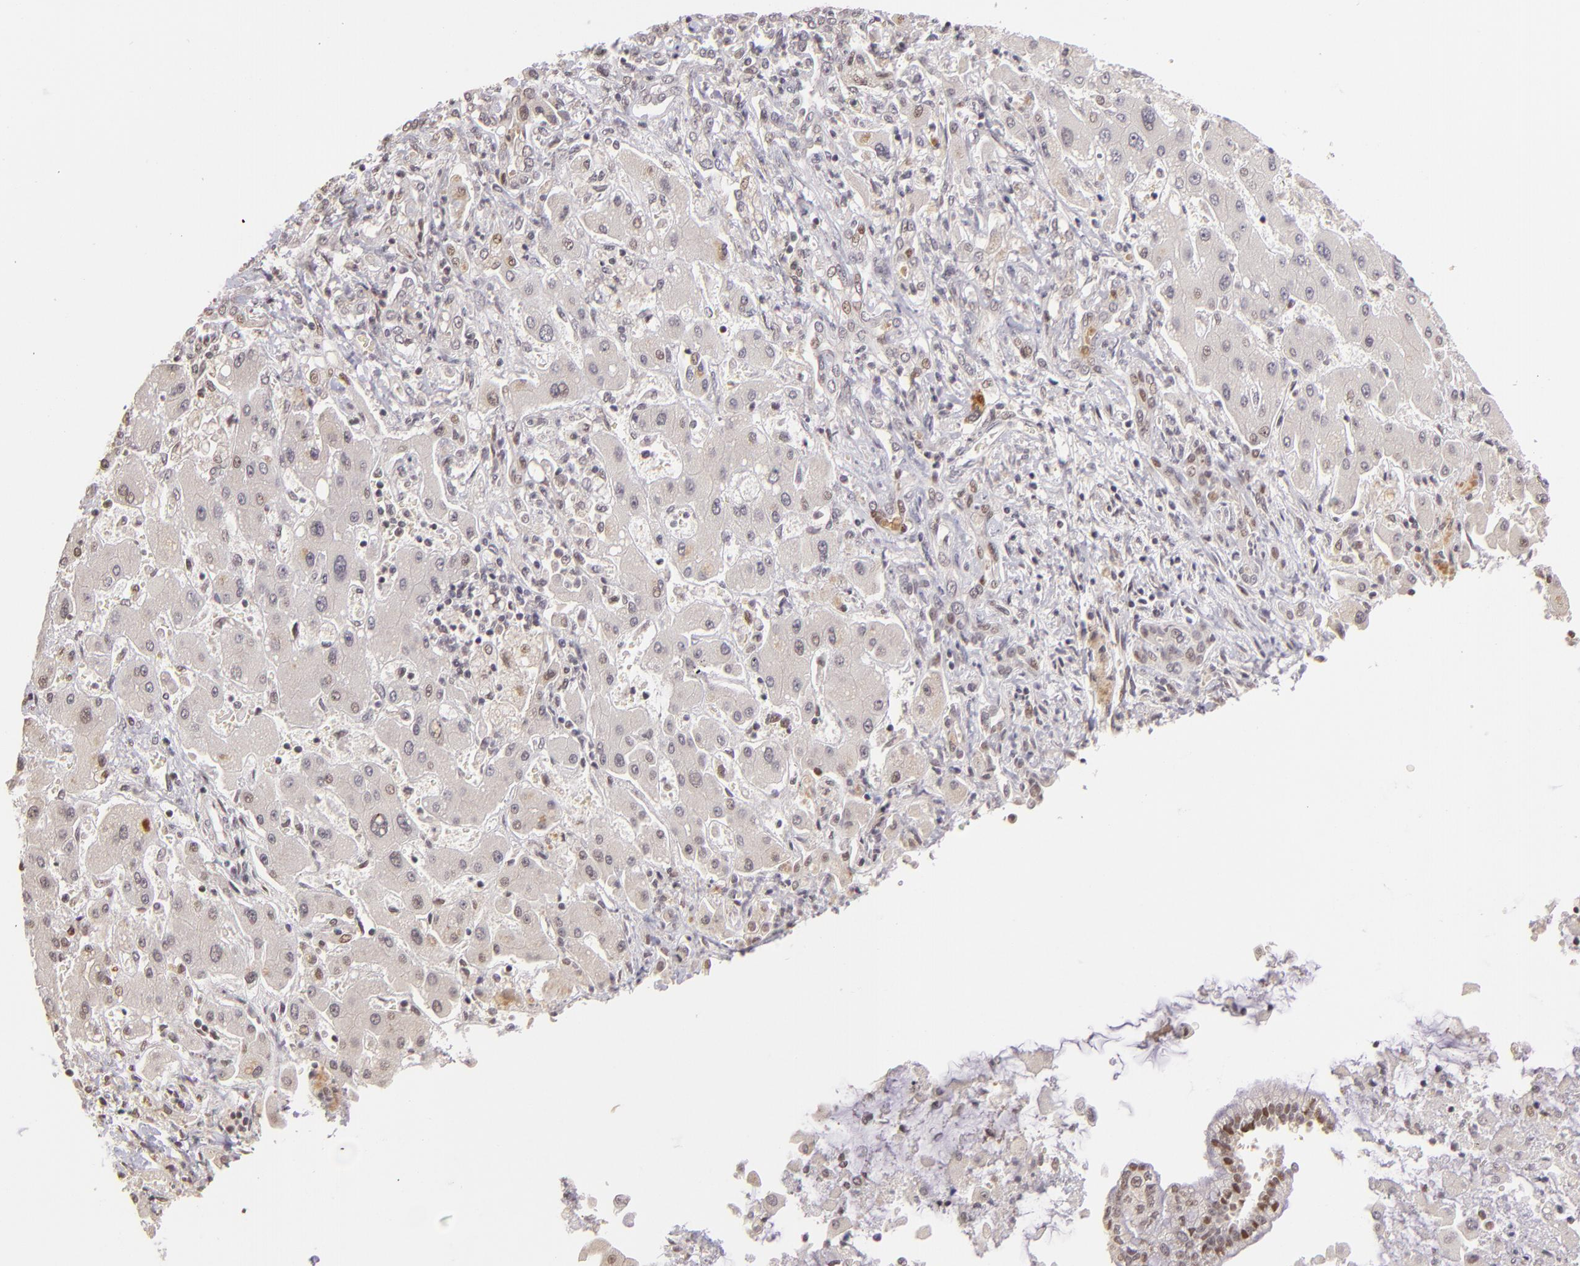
{"staining": {"intensity": "weak", "quantity": "<25%", "location": "nuclear"}, "tissue": "liver cancer", "cell_type": "Tumor cells", "image_type": "cancer", "snomed": [{"axis": "morphology", "description": "Cholangiocarcinoma"}, {"axis": "topography", "description": "Liver"}], "caption": "A high-resolution image shows immunohistochemistry (IHC) staining of liver cholangiocarcinoma, which shows no significant expression in tumor cells. The staining was performed using DAB (3,3'-diaminobenzidine) to visualize the protein expression in brown, while the nuclei were stained in blue with hematoxylin (Magnification: 20x).", "gene": "RARB", "patient": {"sex": "male", "age": 50}}